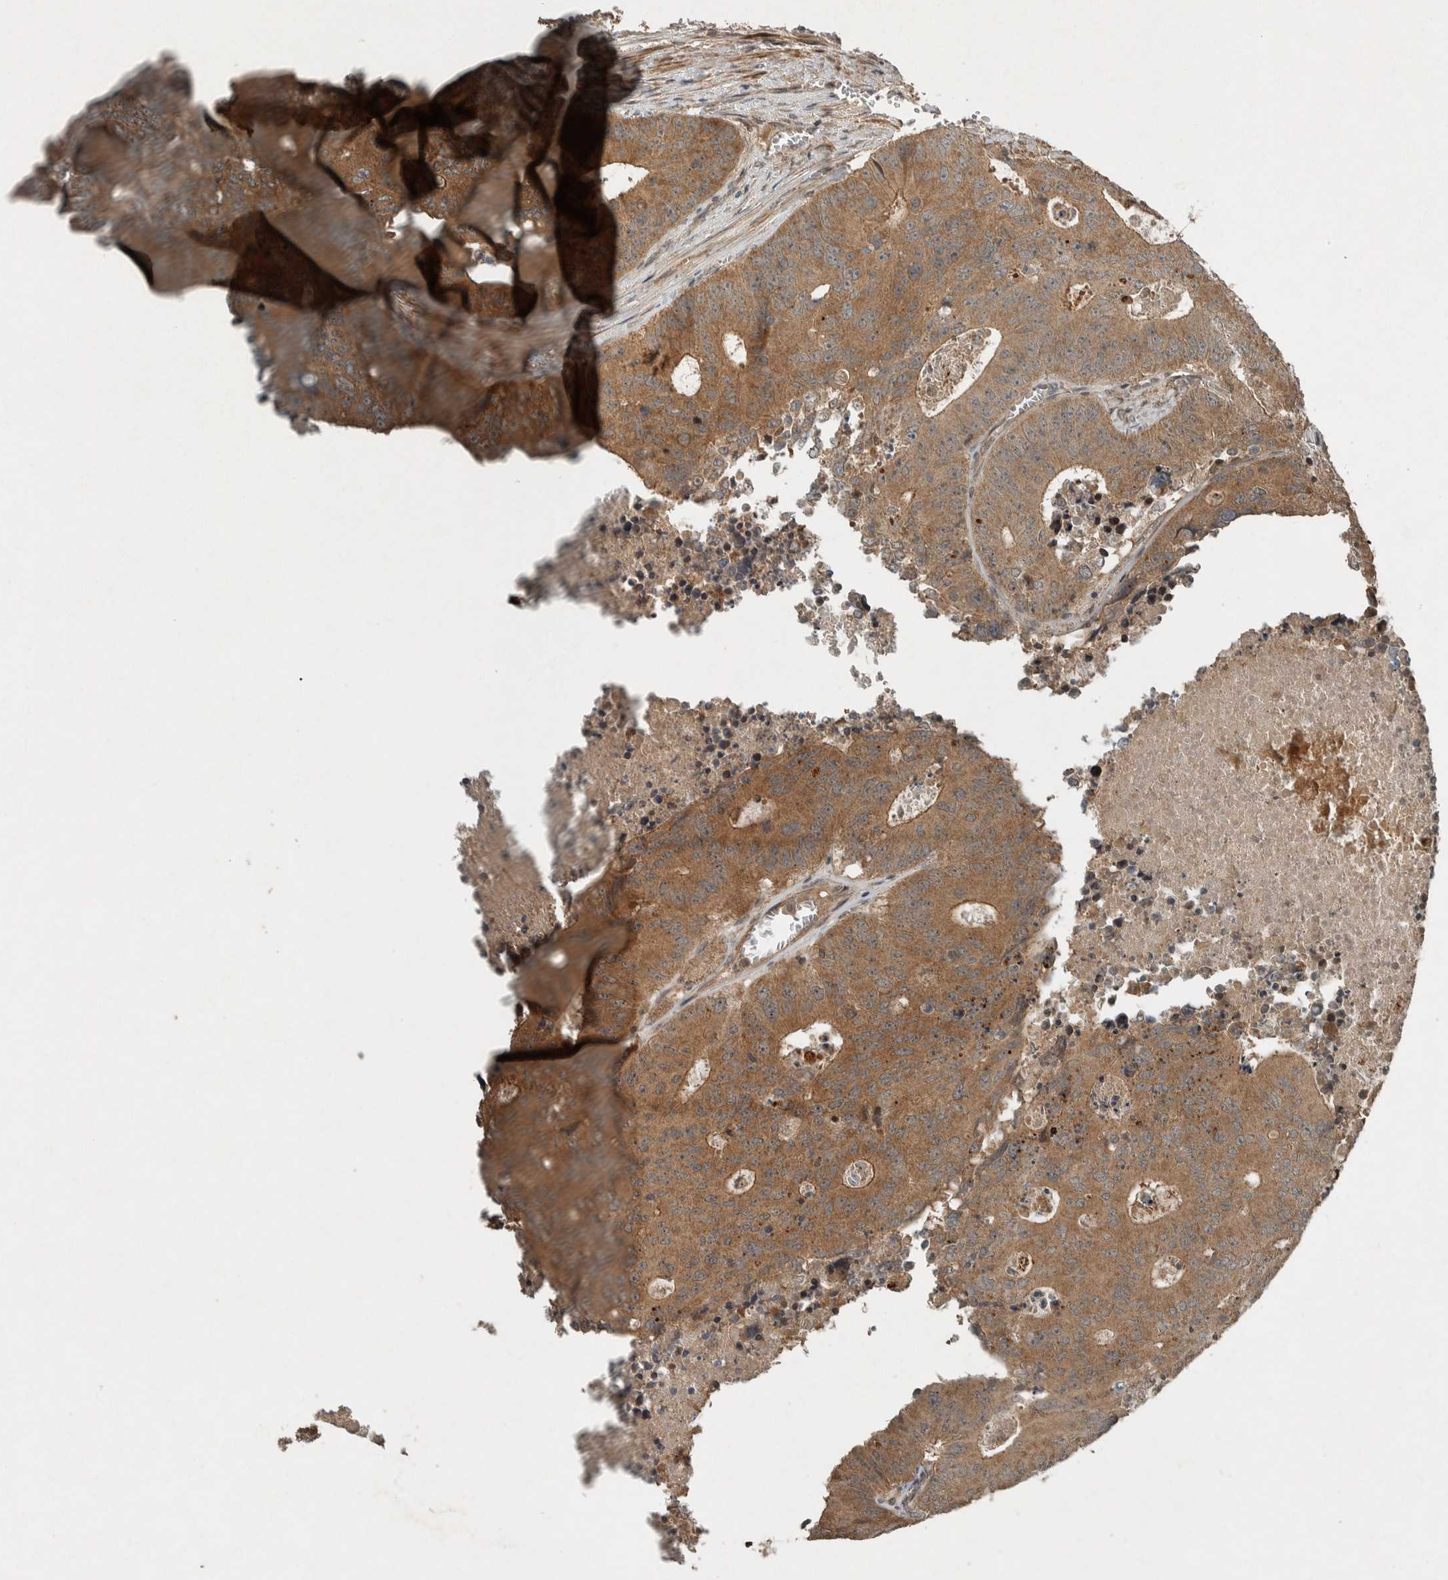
{"staining": {"intensity": "moderate", "quantity": ">75%", "location": "cytoplasmic/membranous"}, "tissue": "colorectal cancer", "cell_type": "Tumor cells", "image_type": "cancer", "snomed": [{"axis": "morphology", "description": "Adenocarcinoma, NOS"}, {"axis": "topography", "description": "Colon"}], "caption": "DAB immunohistochemical staining of adenocarcinoma (colorectal) shows moderate cytoplasmic/membranous protein expression in approximately >75% of tumor cells.", "gene": "KIFAP3", "patient": {"sex": "male", "age": 87}}